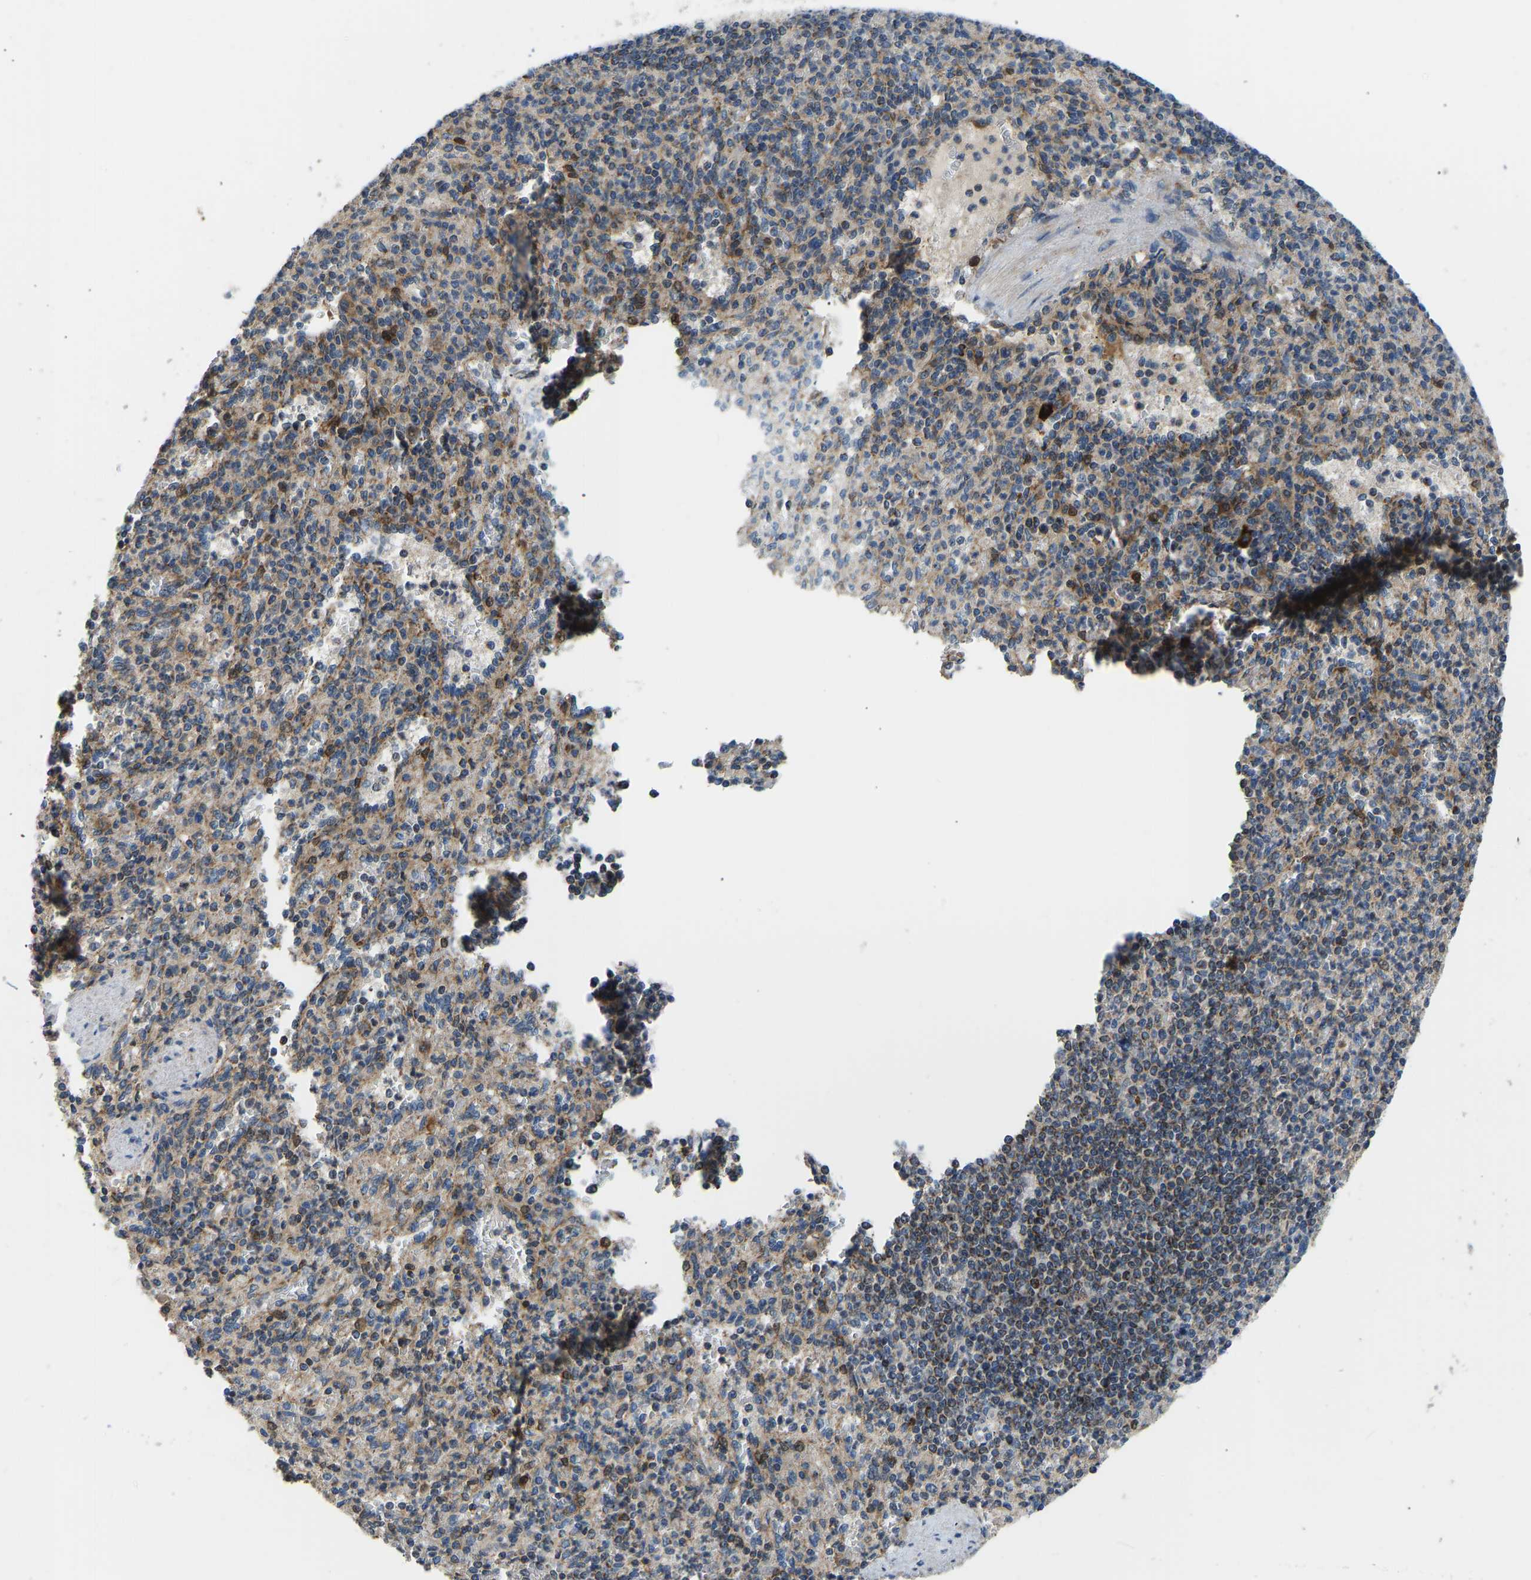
{"staining": {"intensity": "moderate", "quantity": ">75%", "location": "cytoplasmic/membranous"}, "tissue": "spleen", "cell_type": "Cells in red pulp", "image_type": "normal", "snomed": [{"axis": "morphology", "description": "Normal tissue, NOS"}, {"axis": "topography", "description": "Spleen"}], "caption": "Spleen stained with IHC shows moderate cytoplasmic/membranous positivity in about >75% of cells in red pulp.", "gene": "RBP1", "patient": {"sex": "female", "age": 74}}